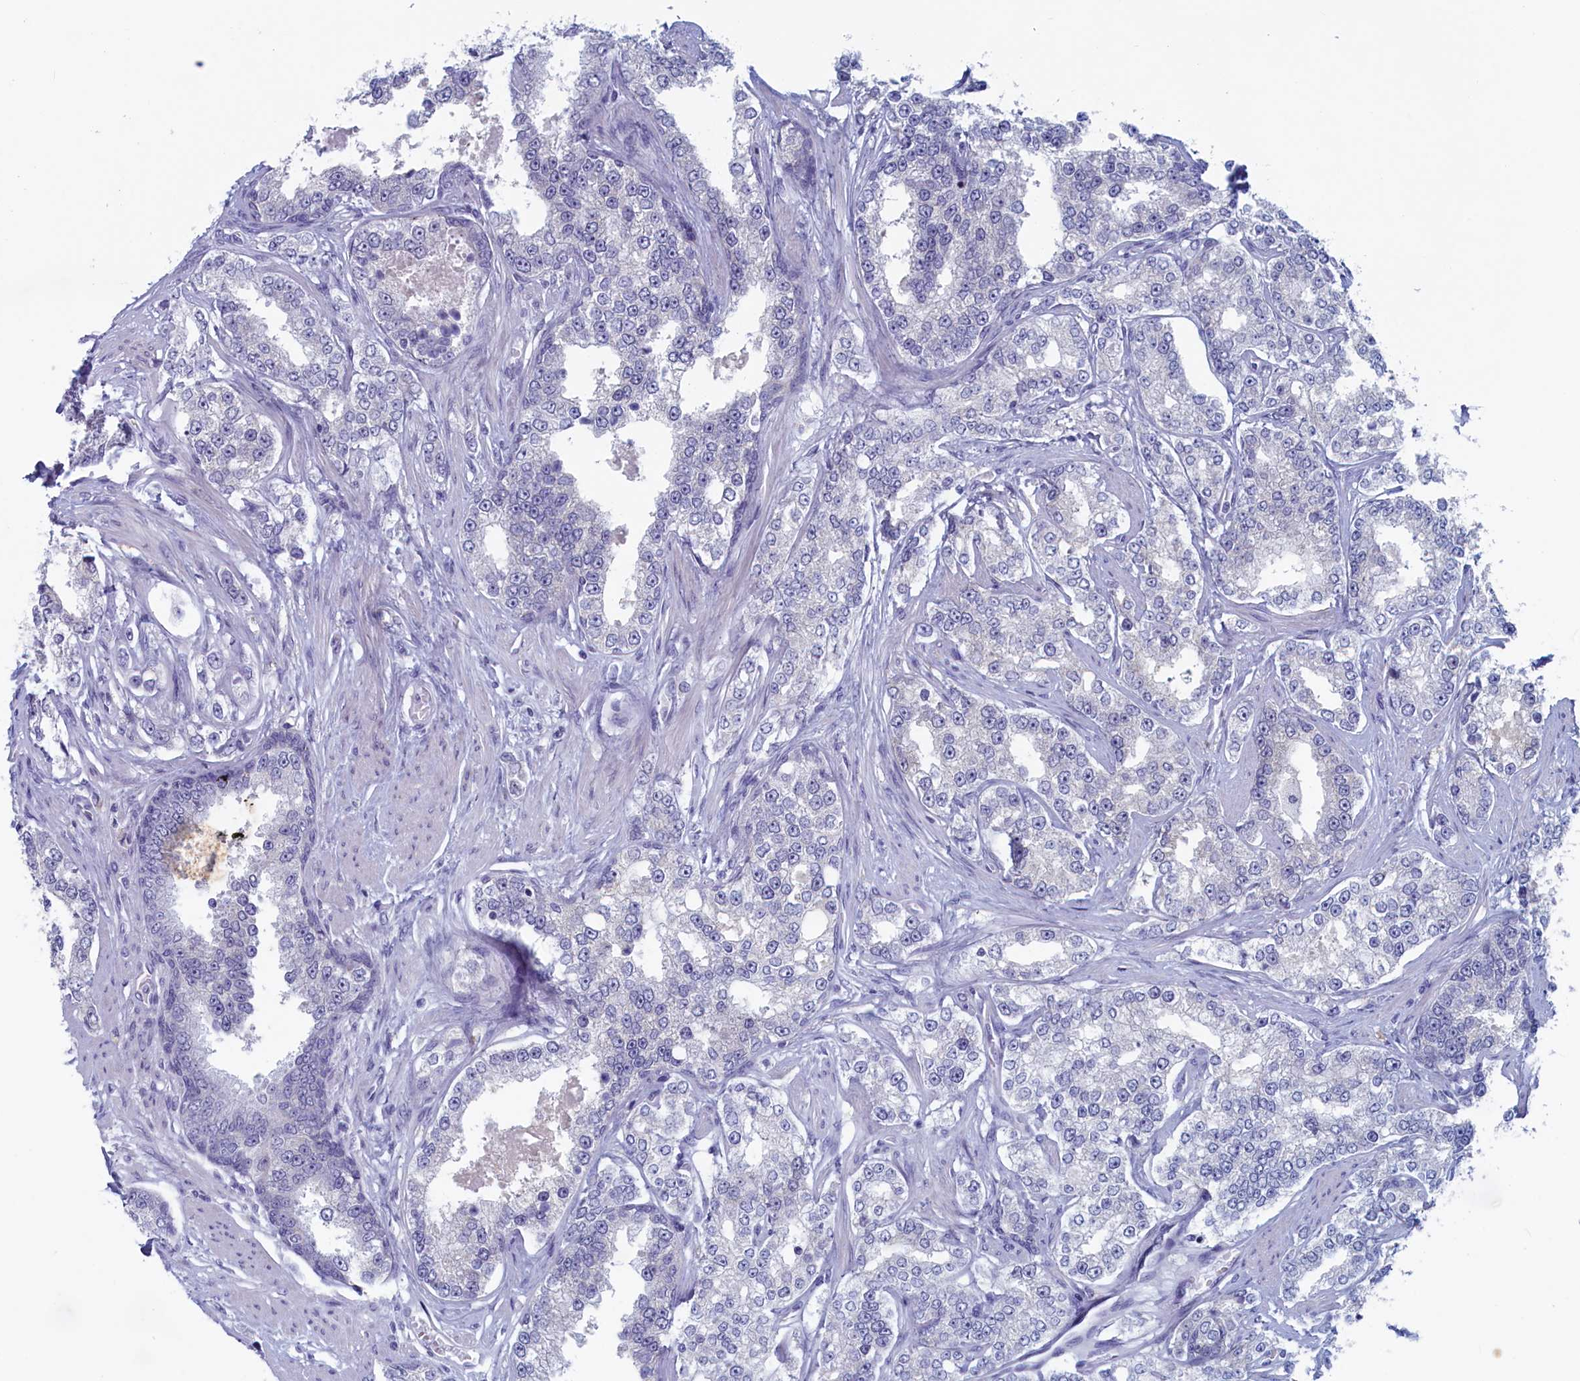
{"staining": {"intensity": "negative", "quantity": "none", "location": "none"}, "tissue": "prostate cancer", "cell_type": "Tumor cells", "image_type": "cancer", "snomed": [{"axis": "morphology", "description": "Normal tissue, NOS"}, {"axis": "morphology", "description": "Adenocarcinoma, High grade"}, {"axis": "topography", "description": "Prostate"}], "caption": "A high-resolution photomicrograph shows immunohistochemistry staining of high-grade adenocarcinoma (prostate), which demonstrates no significant positivity in tumor cells. The staining is performed using DAB (3,3'-diaminobenzidine) brown chromogen with nuclei counter-stained in using hematoxylin.", "gene": "WDR76", "patient": {"sex": "male", "age": 83}}